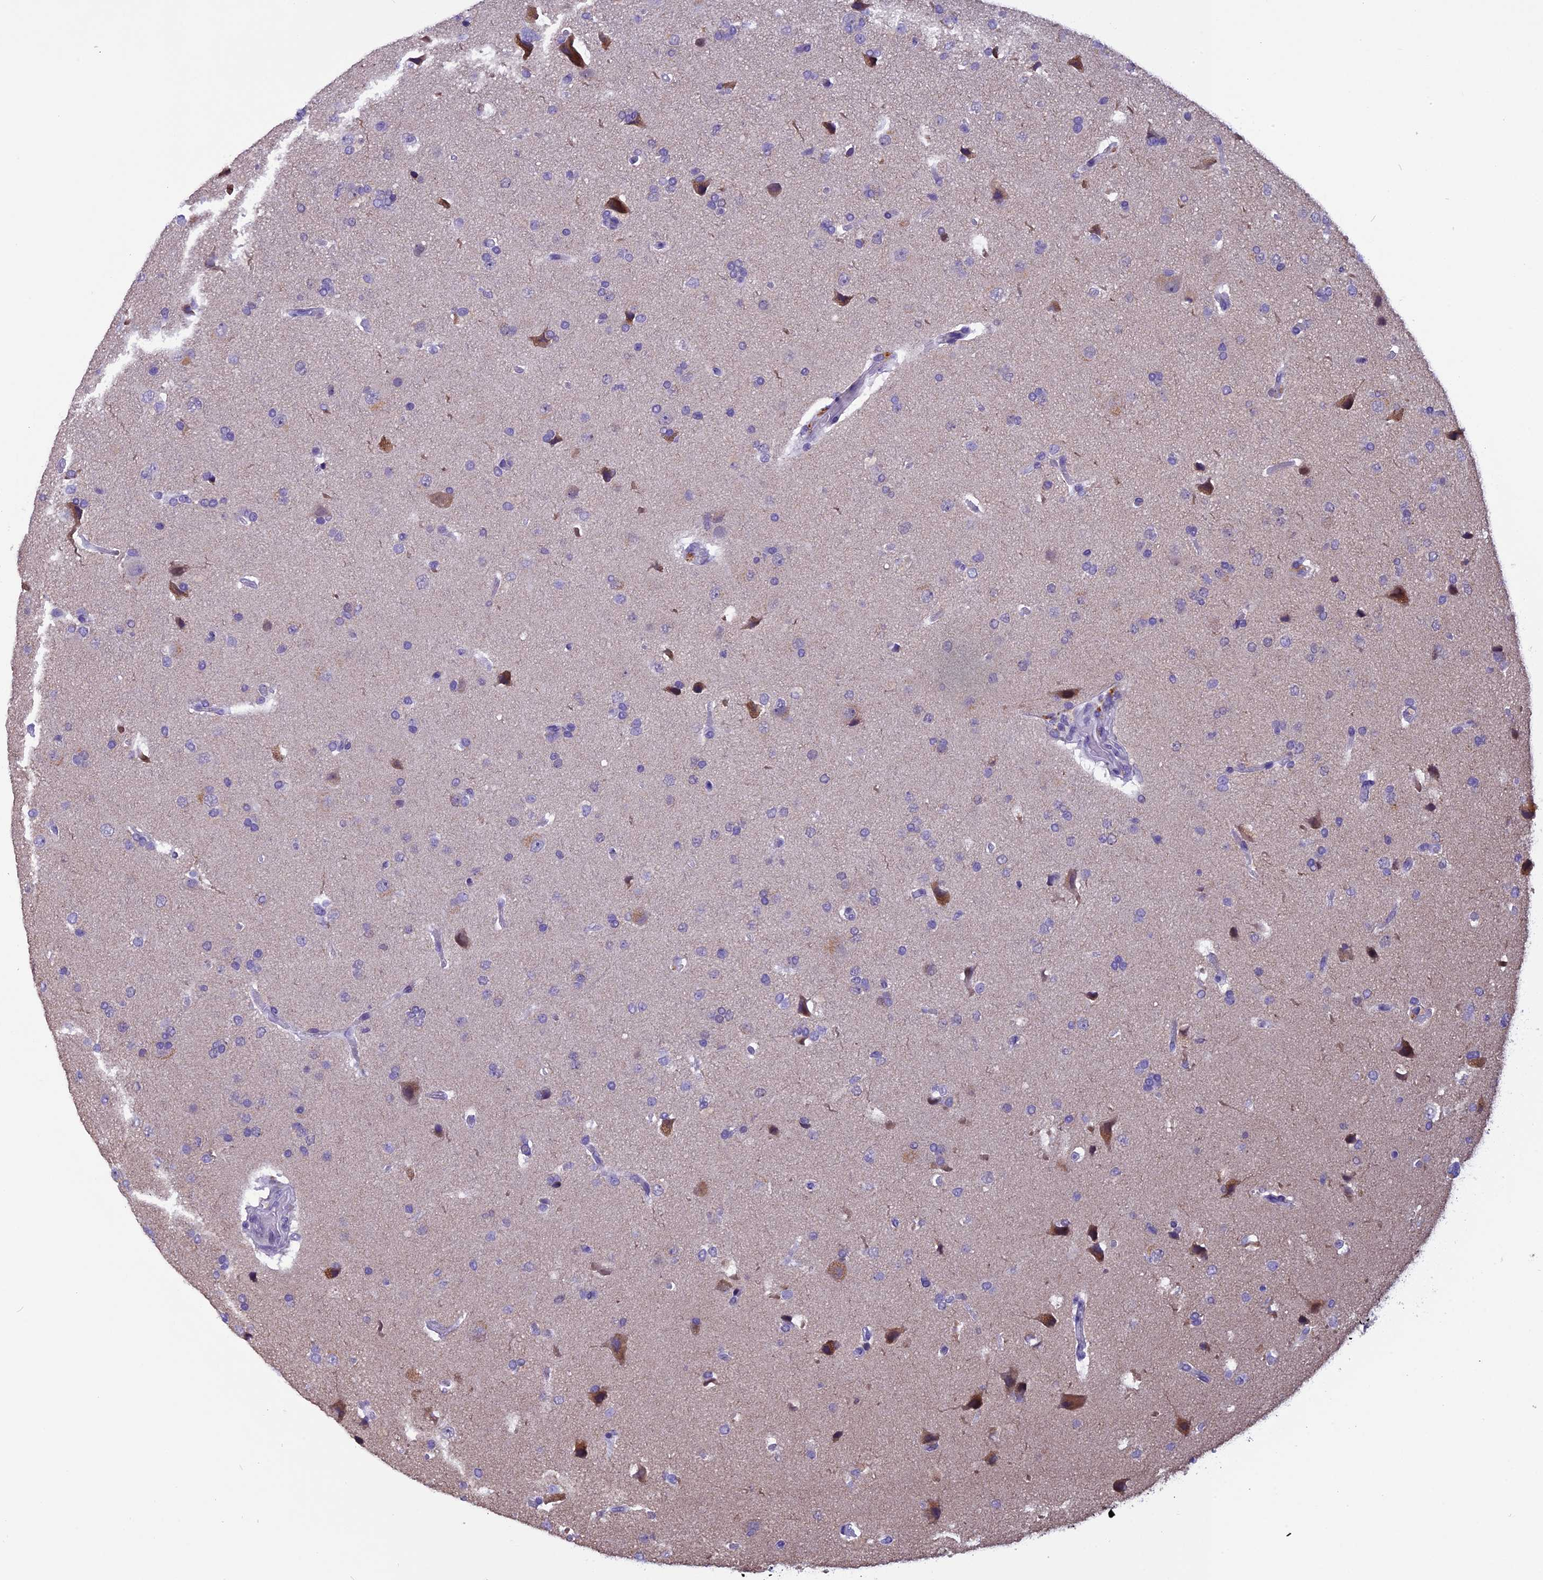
{"staining": {"intensity": "negative", "quantity": "none", "location": "none"}, "tissue": "glioma", "cell_type": "Tumor cells", "image_type": "cancer", "snomed": [{"axis": "morphology", "description": "Glioma, malignant, High grade"}, {"axis": "topography", "description": "Brain"}], "caption": "IHC micrograph of neoplastic tissue: malignant glioma (high-grade) stained with DAB reveals no significant protein staining in tumor cells. The staining is performed using DAB brown chromogen with nuclei counter-stained in using hematoxylin.", "gene": "ZNF317", "patient": {"sex": "male", "age": 72}}